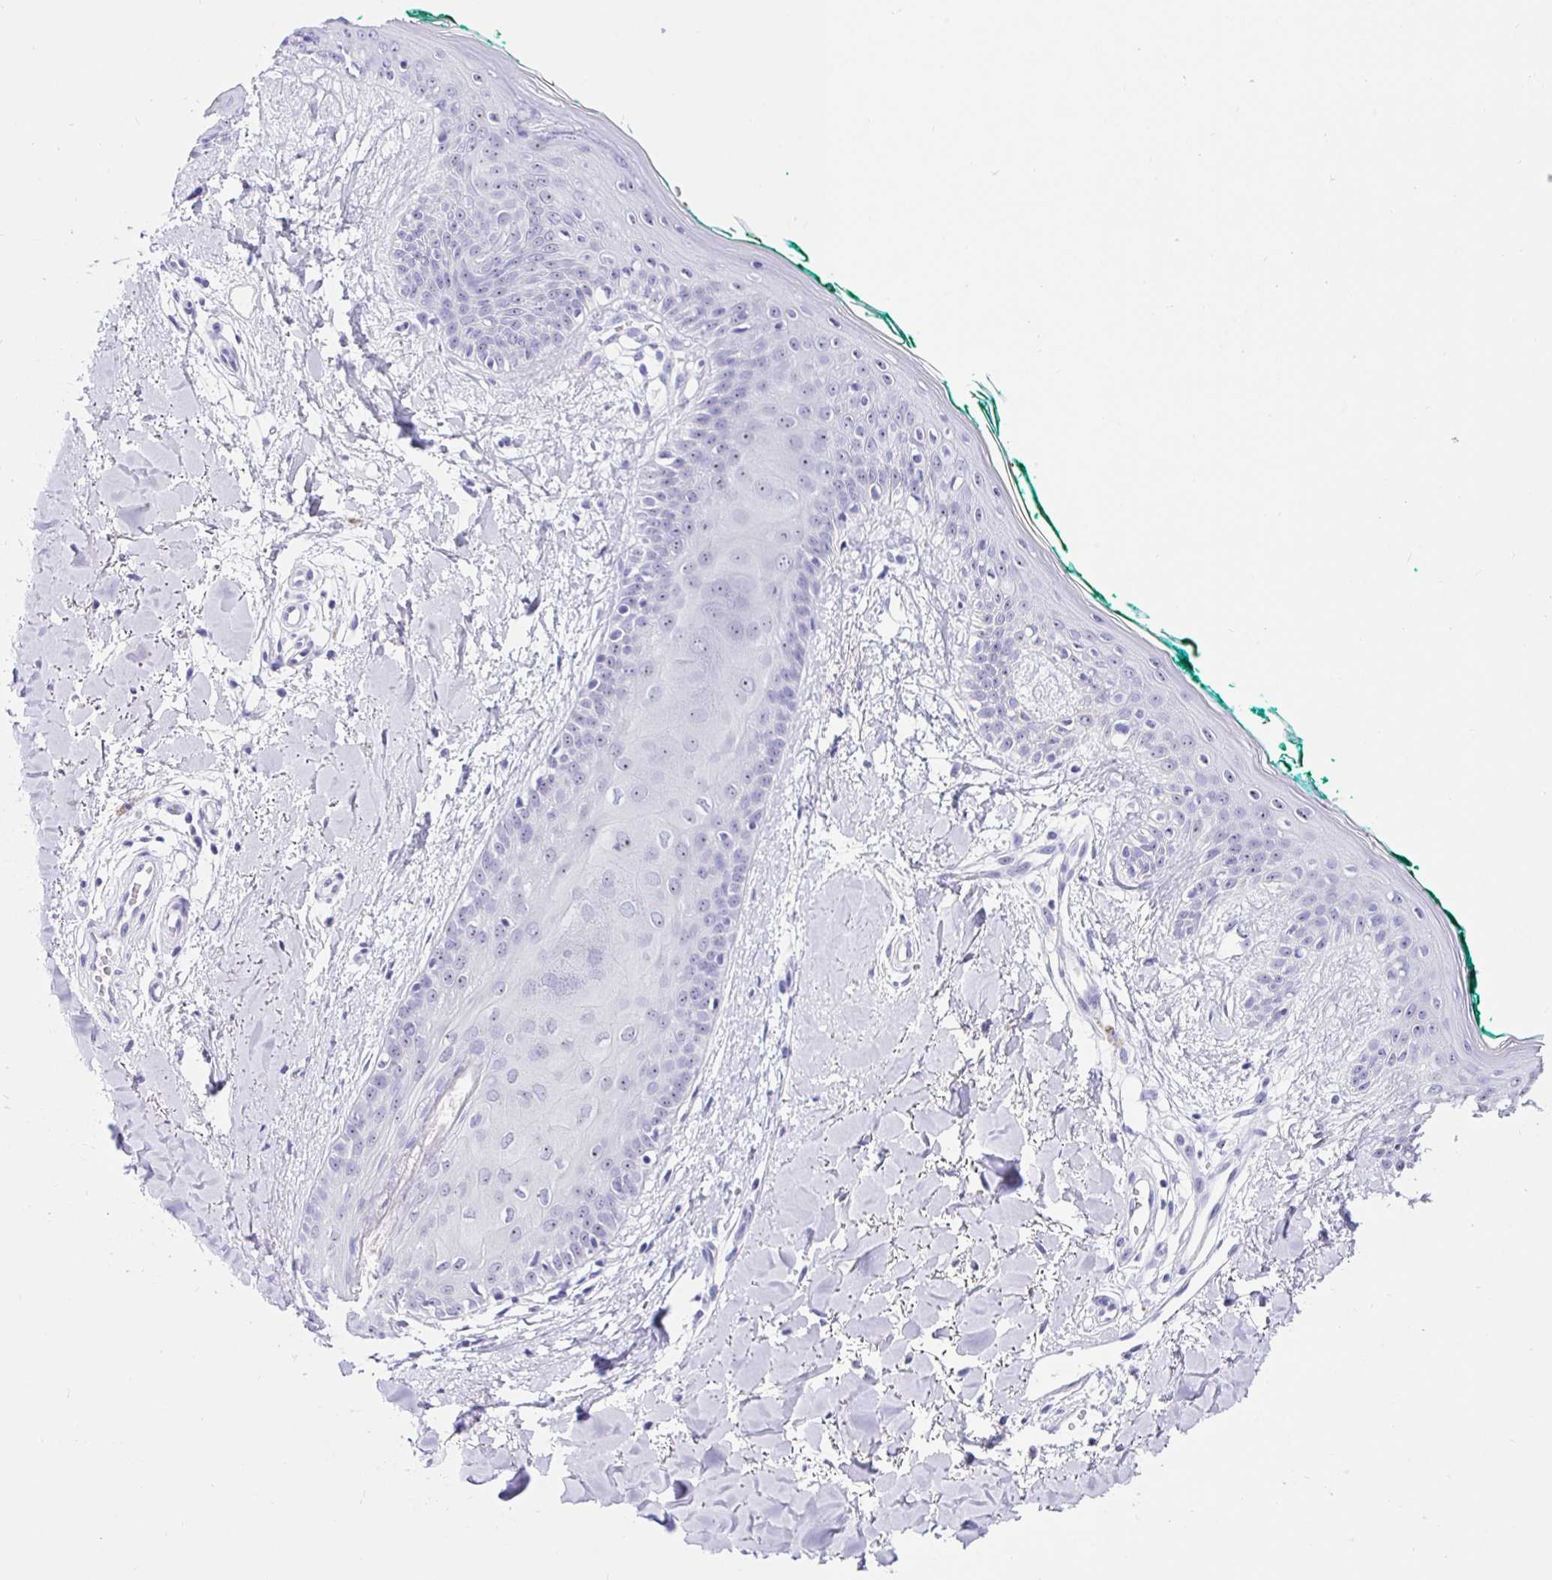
{"staining": {"intensity": "negative", "quantity": "none", "location": "none"}, "tissue": "skin", "cell_type": "Fibroblasts", "image_type": "normal", "snomed": [{"axis": "morphology", "description": "Normal tissue, NOS"}, {"axis": "topography", "description": "Skin"}], "caption": "Benign skin was stained to show a protein in brown. There is no significant staining in fibroblasts. (DAB immunohistochemistry visualized using brightfield microscopy, high magnification).", "gene": "PRAMEF18", "patient": {"sex": "female", "age": 34}}